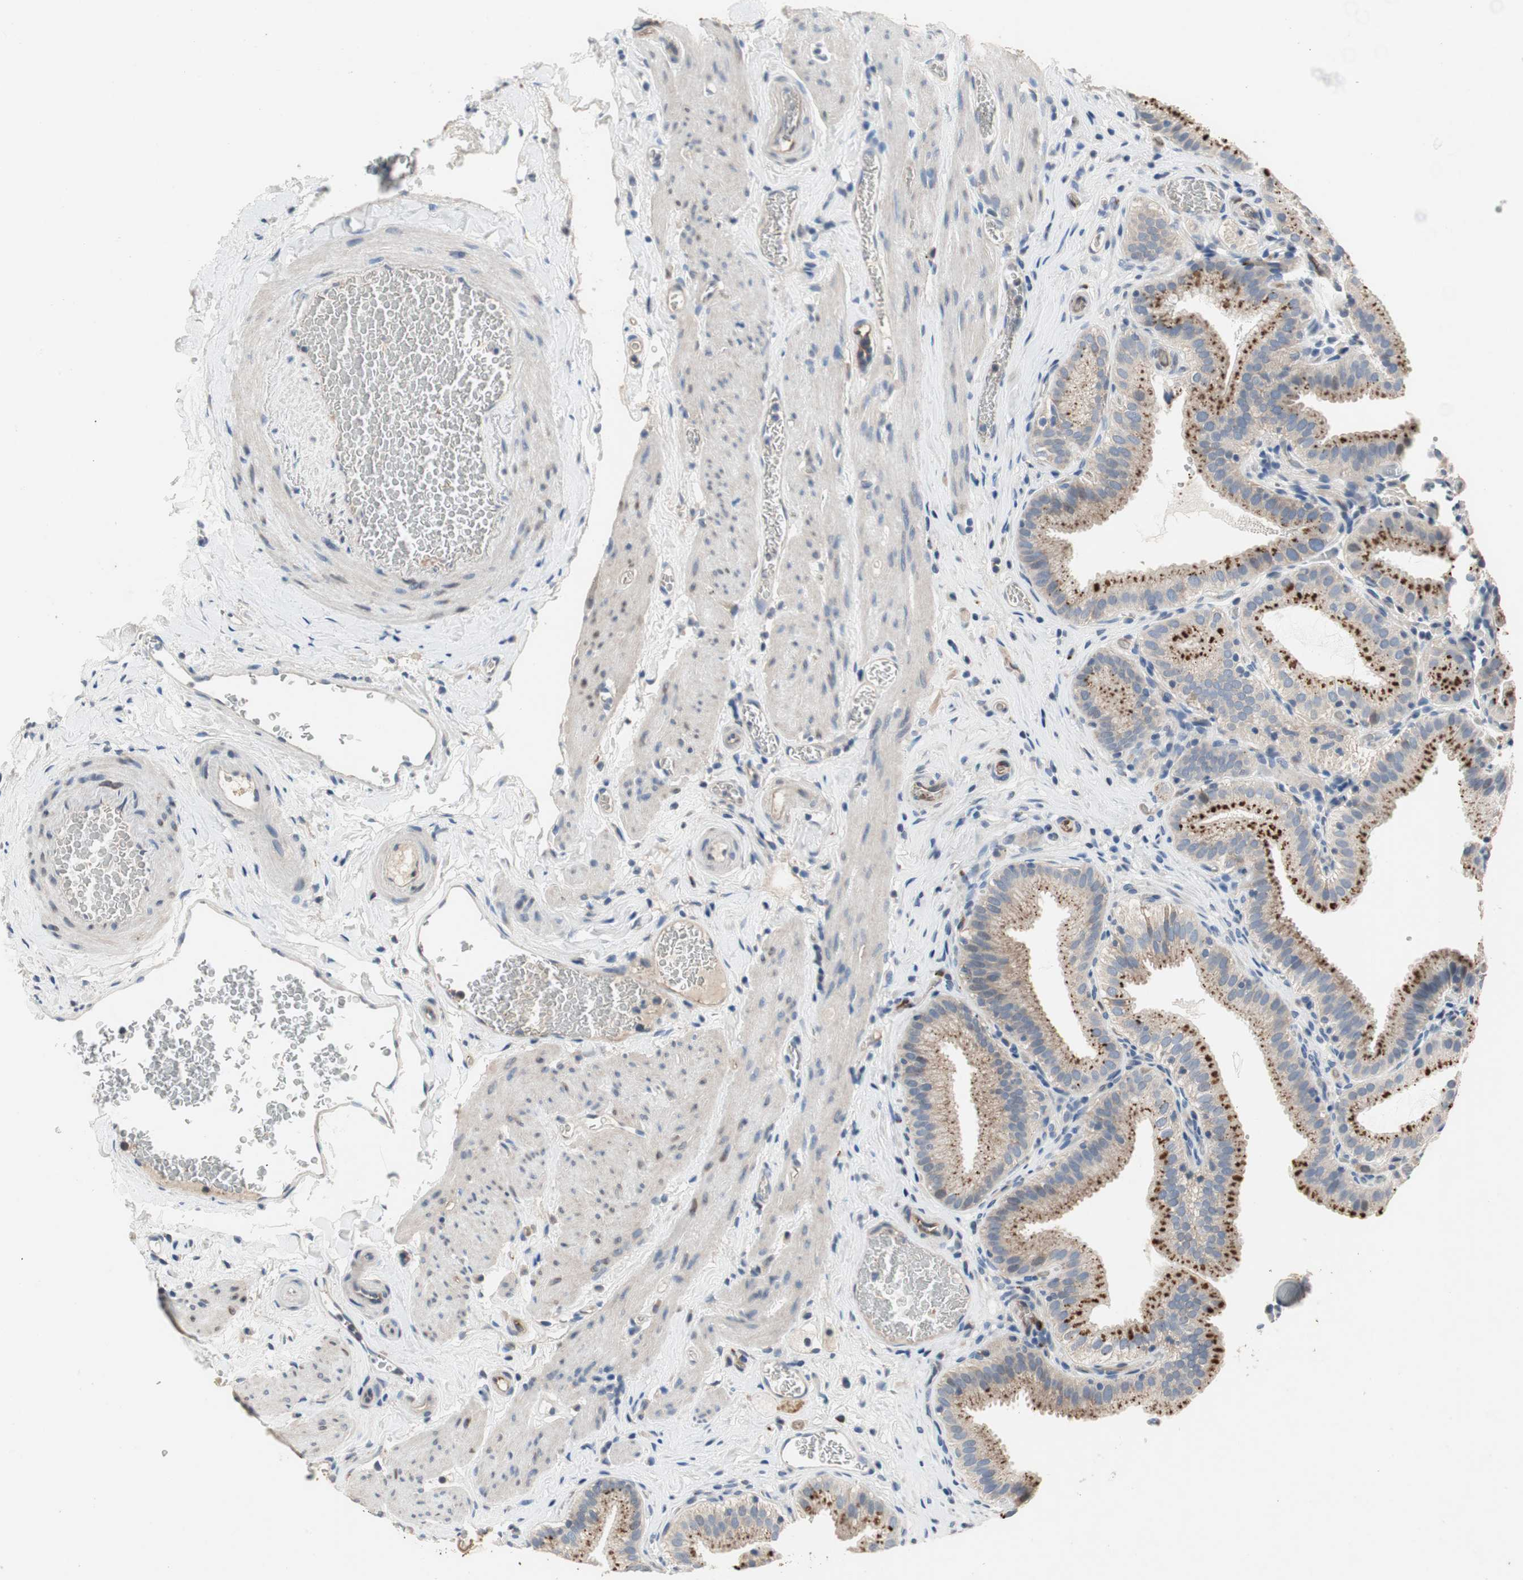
{"staining": {"intensity": "strong", "quantity": ">75%", "location": "cytoplasmic/membranous"}, "tissue": "gallbladder", "cell_type": "Glandular cells", "image_type": "normal", "snomed": [{"axis": "morphology", "description": "Normal tissue, NOS"}, {"axis": "topography", "description": "Gallbladder"}], "caption": "Protein expression analysis of benign gallbladder reveals strong cytoplasmic/membranous expression in about >75% of glandular cells. (DAB = brown stain, brightfield microscopy at high magnification).", "gene": "ALPL", "patient": {"sex": "male", "age": 54}}